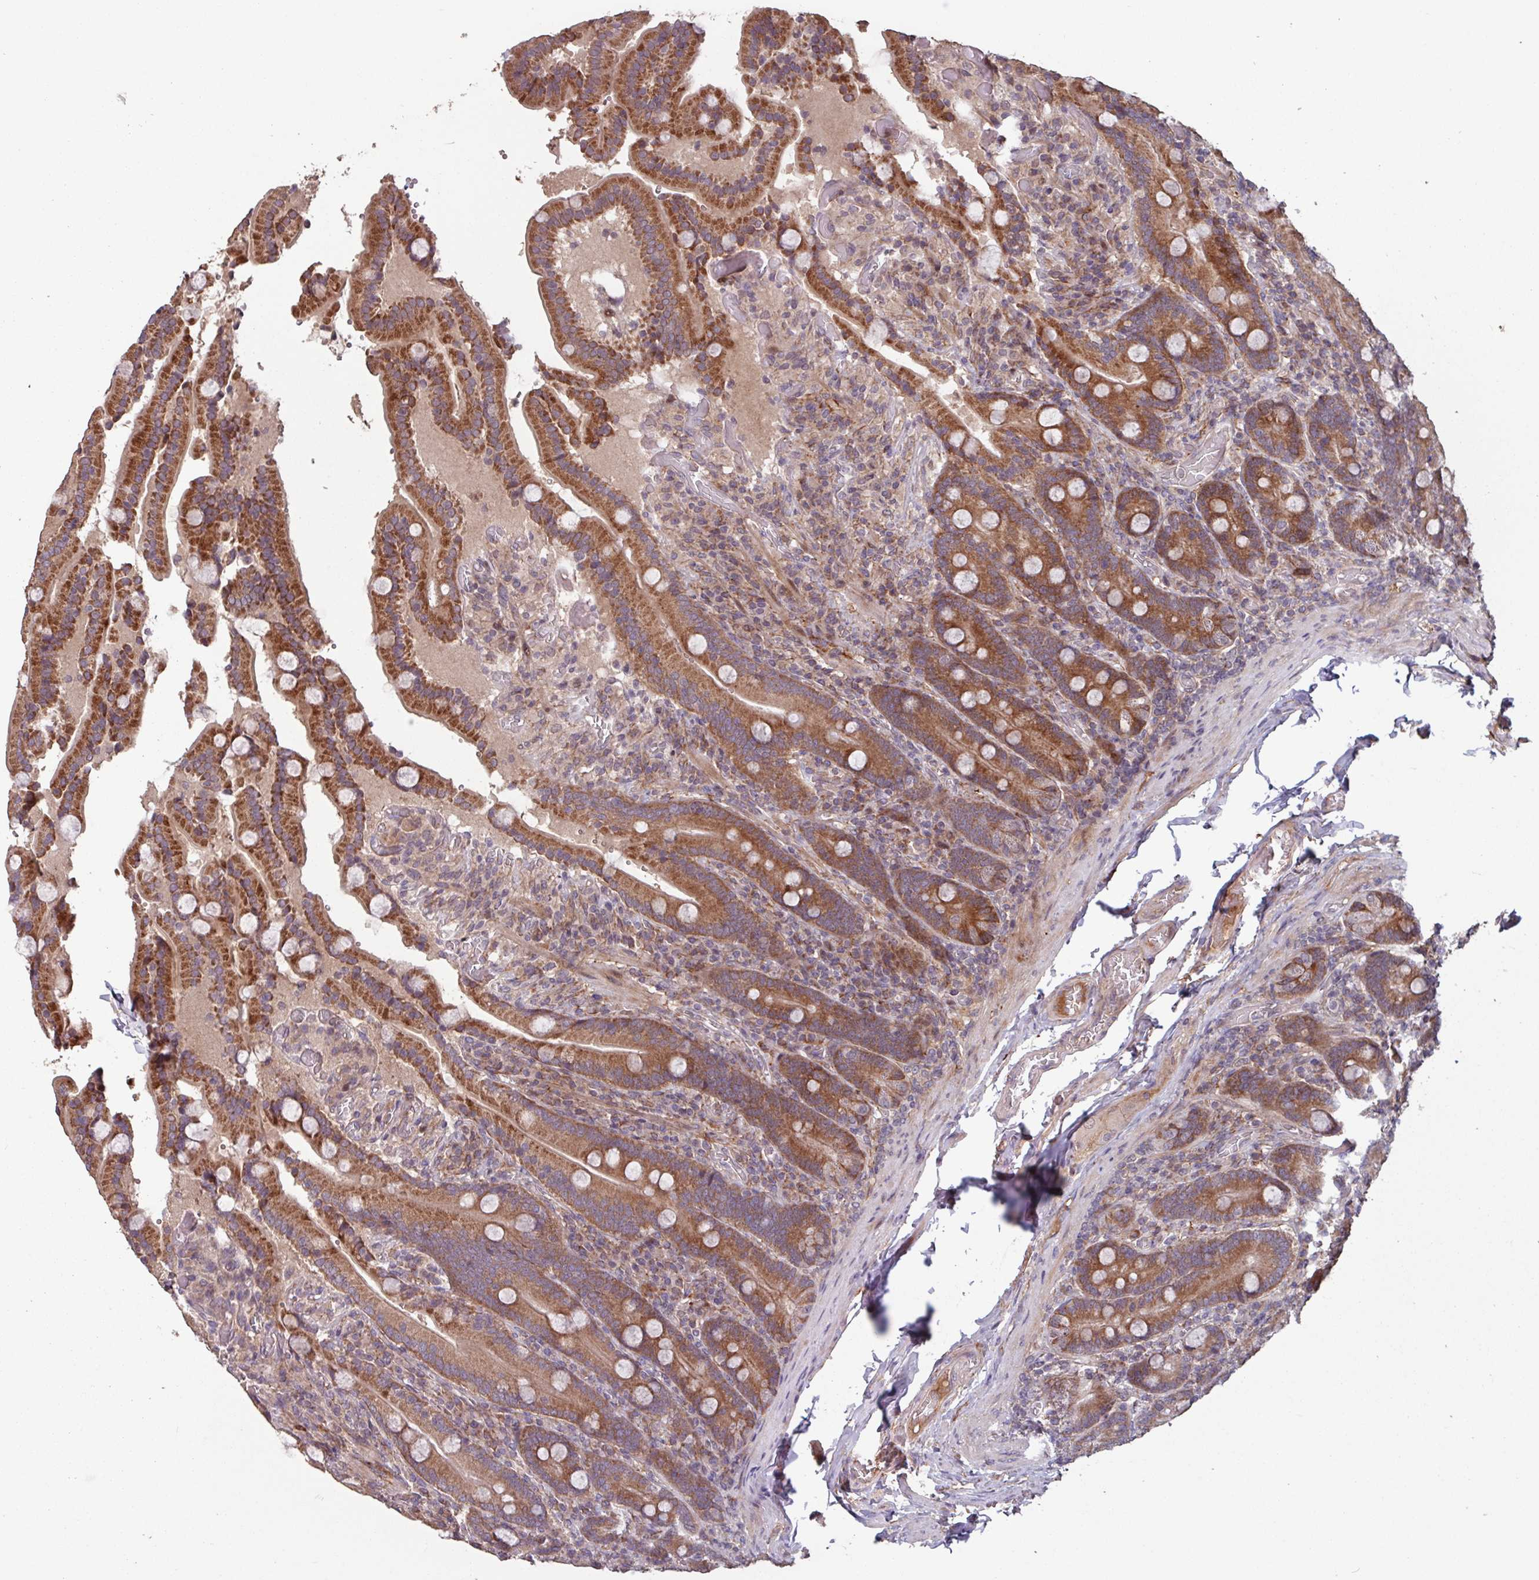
{"staining": {"intensity": "strong", "quantity": ">75%", "location": "cytoplasmic/membranous"}, "tissue": "duodenum", "cell_type": "Glandular cells", "image_type": "normal", "snomed": [{"axis": "morphology", "description": "Normal tissue, NOS"}, {"axis": "topography", "description": "Duodenum"}], "caption": "High-magnification brightfield microscopy of unremarkable duodenum stained with DAB (3,3'-diaminobenzidine) (brown) and counterstained with hematoxylin (blue). glandular cells exhibit strong cytoplasmic/membranous expression is seen in about>75% of cells.", "gene": "TMEM88", "patient": {"sex": "female", "age": 62}}